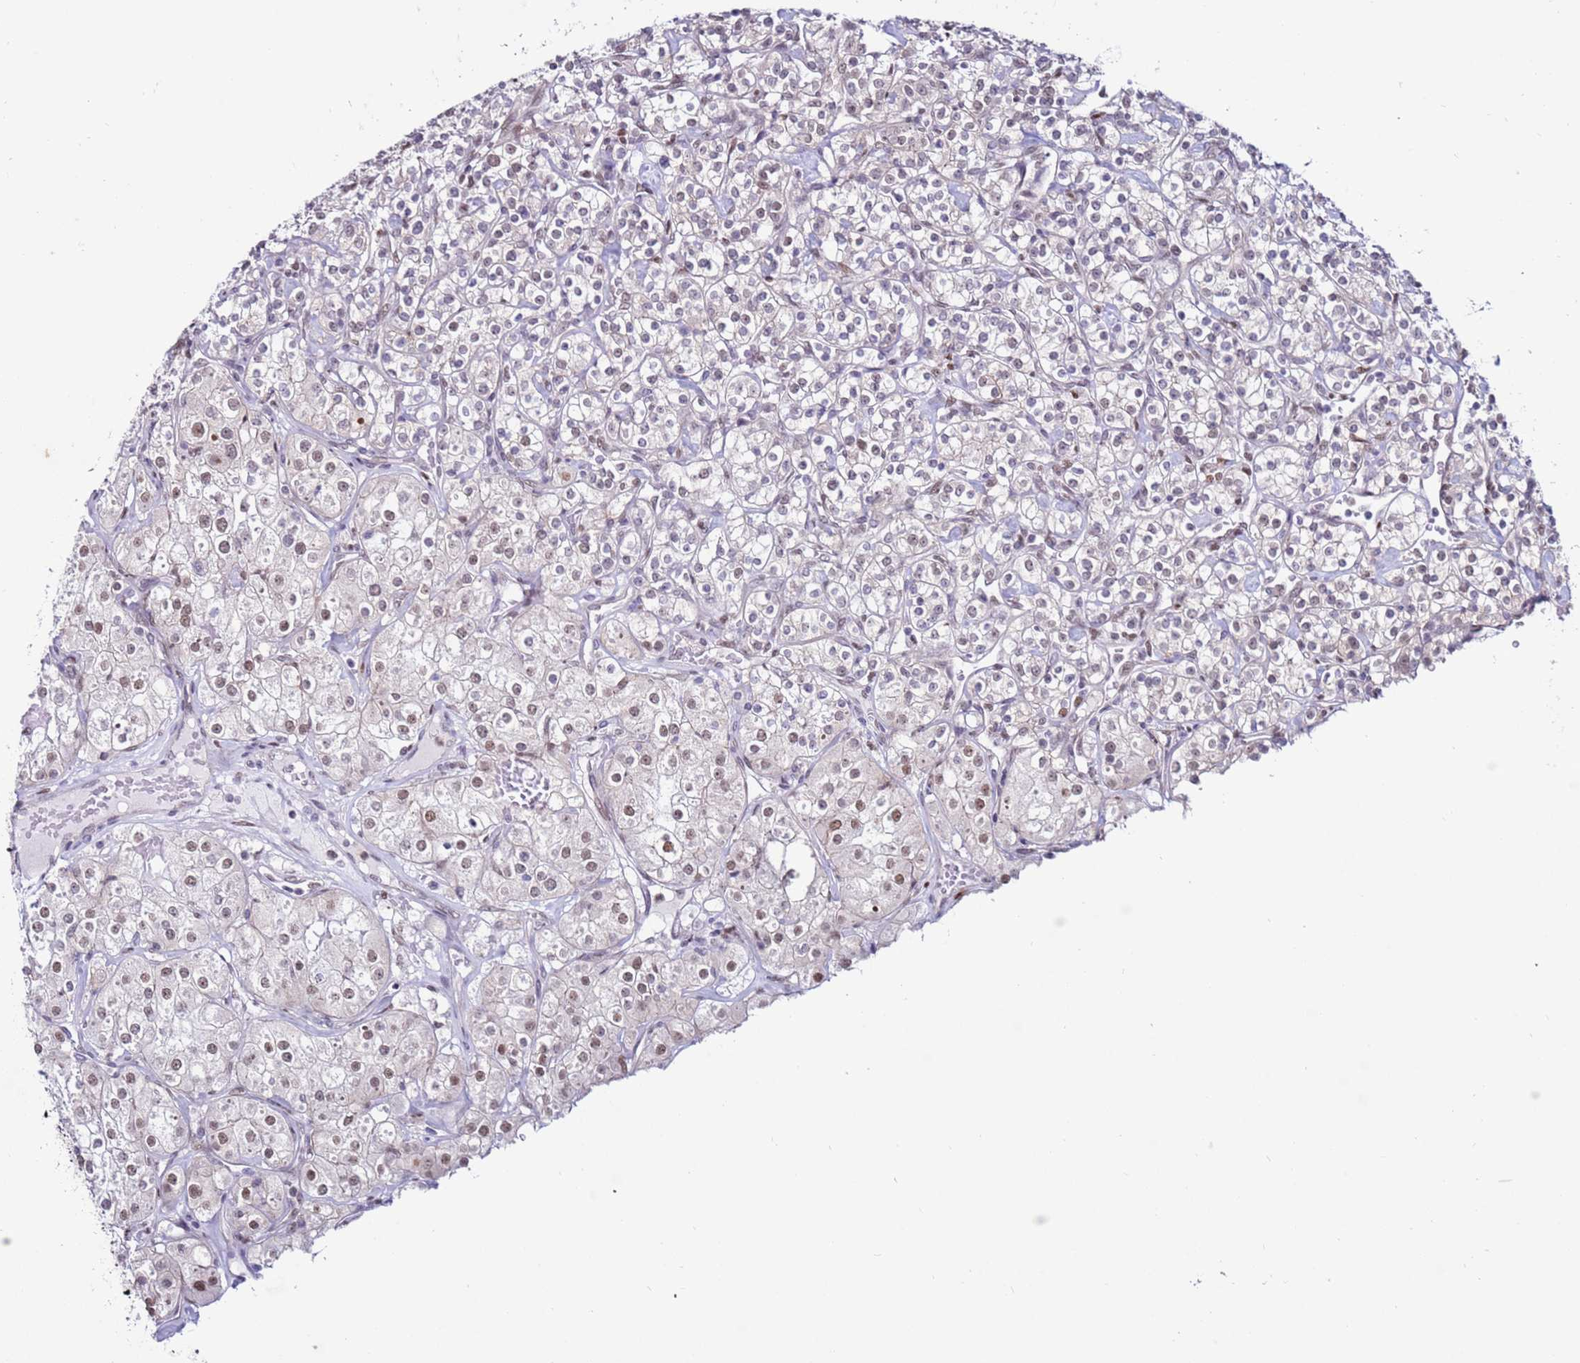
{"staining": {"intensity": "weak", "quantity": "25%-75%", "location": "nuclear"}, "tissue": "renal cancer", "cell_type": "Tumor cells", "image_type": "cancer", "snomed": [{"axis": "morphology", "description": "Adenocarcinoma, NOS"}, {"axis": "topography", "description": "Kidney"}], "caption": "Adenocarcinoma (renal) stained for a protein (brown) demonstrates weak nuclear positive expression in approximately 25%-75% of tumor cells.", "gene": "KPNA4", "patient": {"sex": "male", "age": 77}}